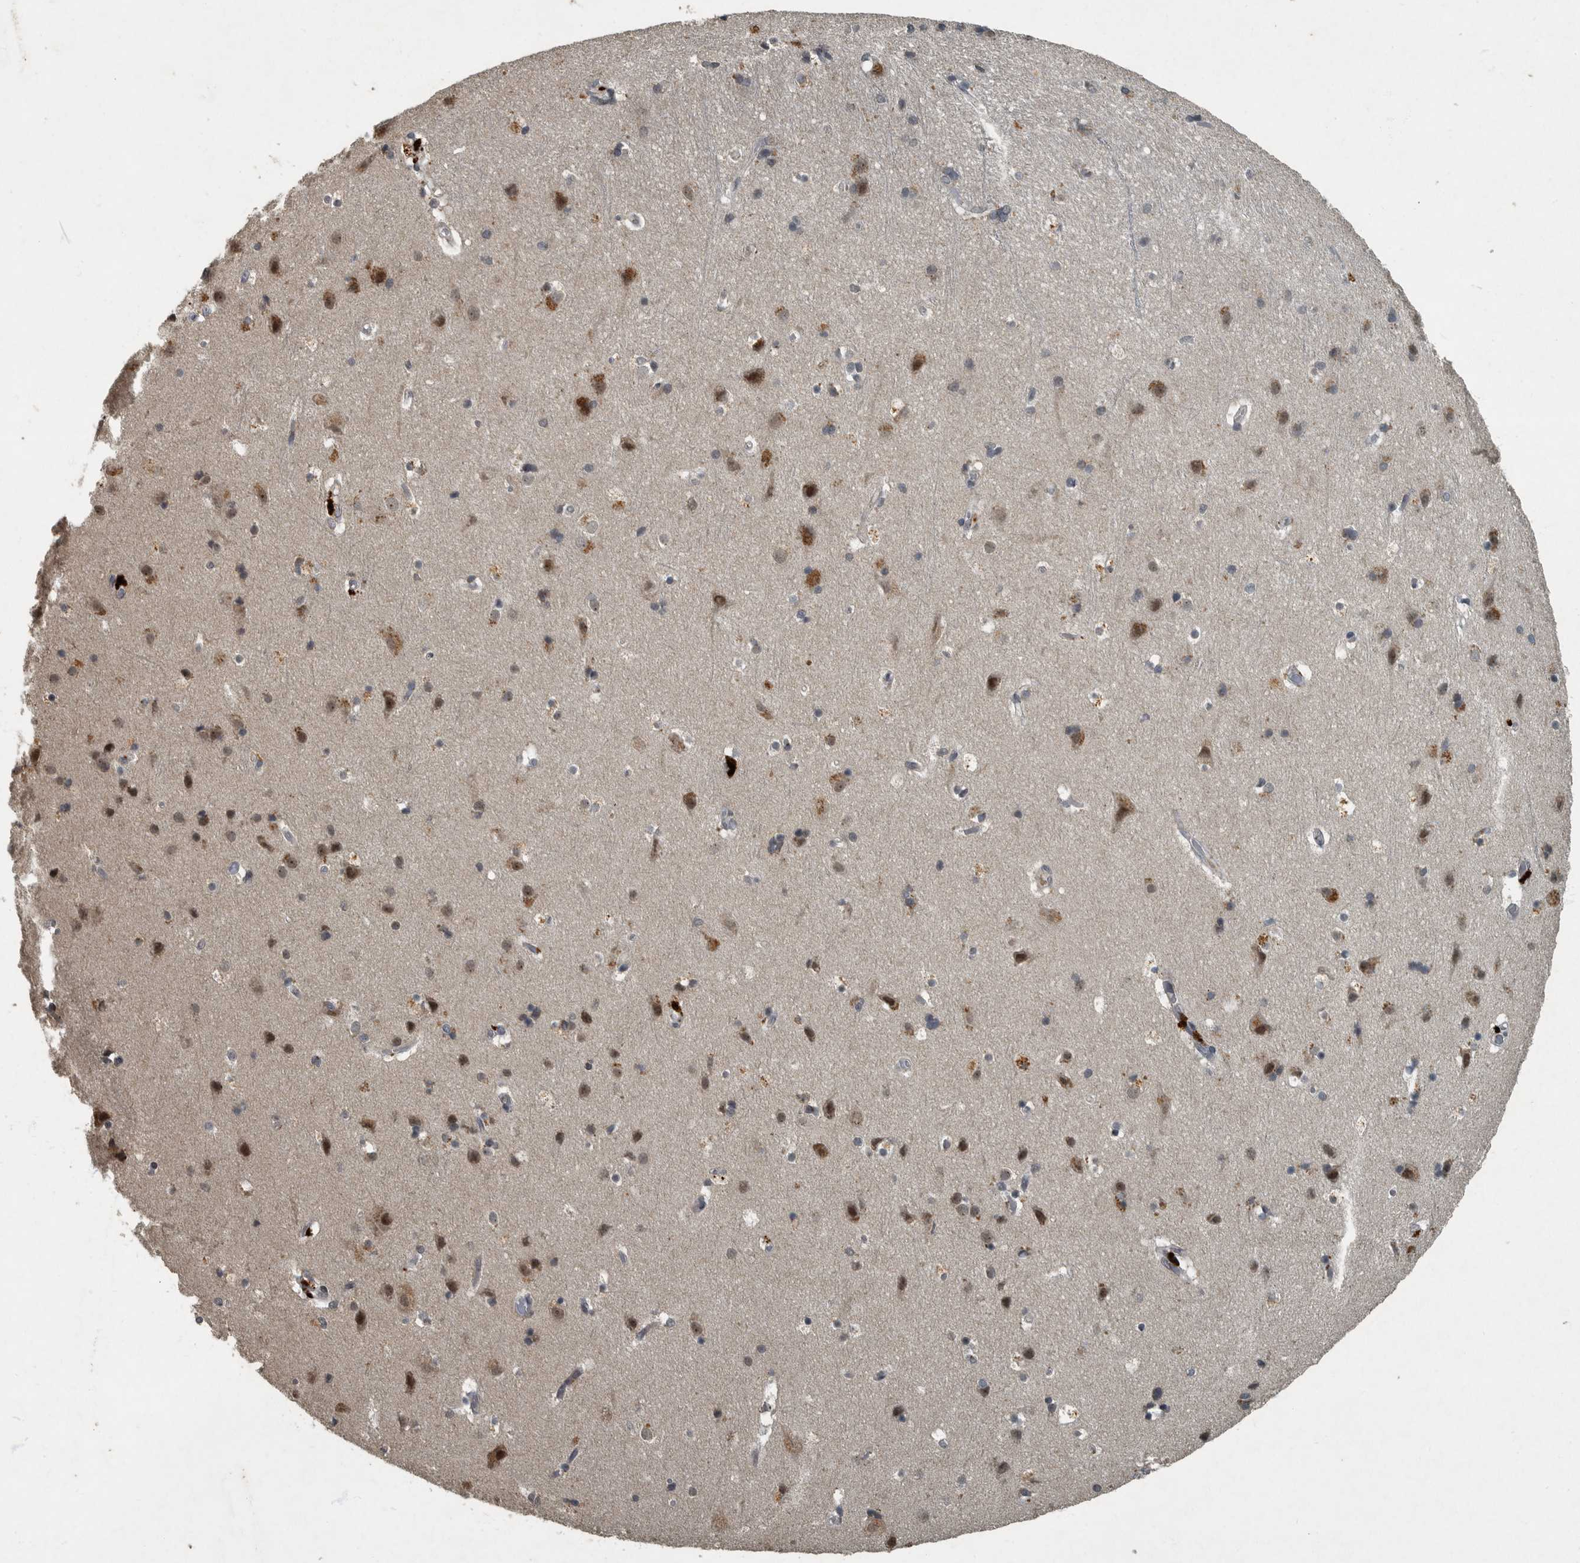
{"staining": {"intensity": "weak", "quantity": ">75%", "location": "cytoplasmic/membranous"}, "tissue": "cerebral cortex", "cell_type": "Endothelial cells", "image_type": "normal", "snomed": [{"axis": "morphology", "description": "Normal tissue, NOS"}, {"axis": "topography", "description": "Cerebral cortex"}], "caption": "Protein expression analysis of benign cerebral cortex demonstrates weak cytoplasmic/membranous positivity in approximately >75% of endothelial cells.", "gene": "FOXO1", "patient": {"sex": "male", "age": 54}}